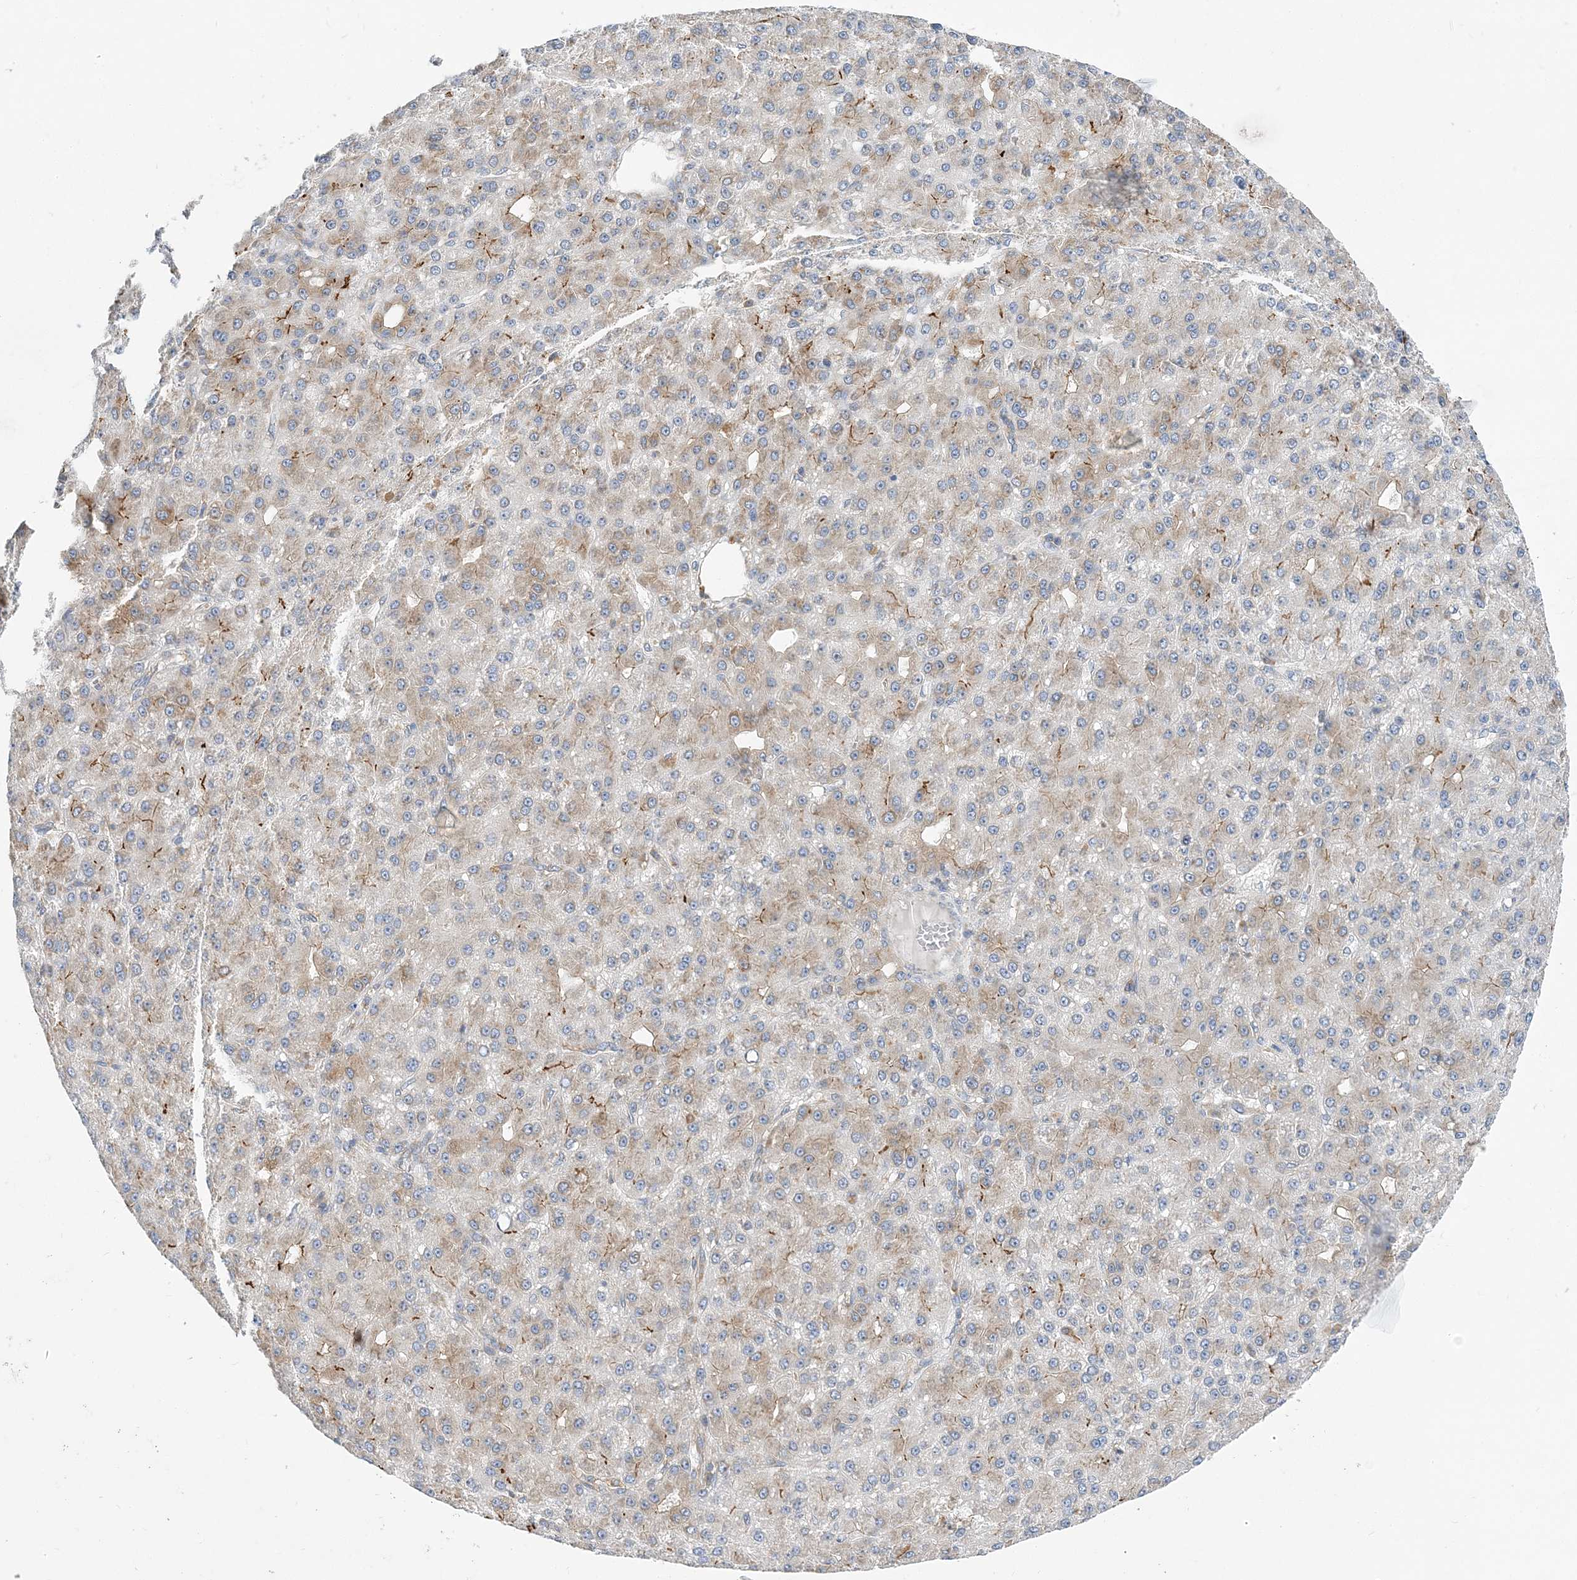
{"staining": {"intensity": "weak", "quantity": "25%-75%", "location": "cytoplasmic/membranous"}, "tissue": "liver cancer", "cell_type": "Tumor cells", "image_type": "cancer", "snomed": [{"axis": "morphology", "description": "Carcinoma, Hepatocellular, NOS"}, {"axis": "topography", "description": "Liver"}], "caption": "Human hepatocellular carcinoma (liver) stained with a brown dye demonstrates weak cytoplasmic/membranous positive positivity in approximately 25%-75% of tumor cells.", "gene": "LARP4B", "patient": {"sex": "male", "age": 67}}